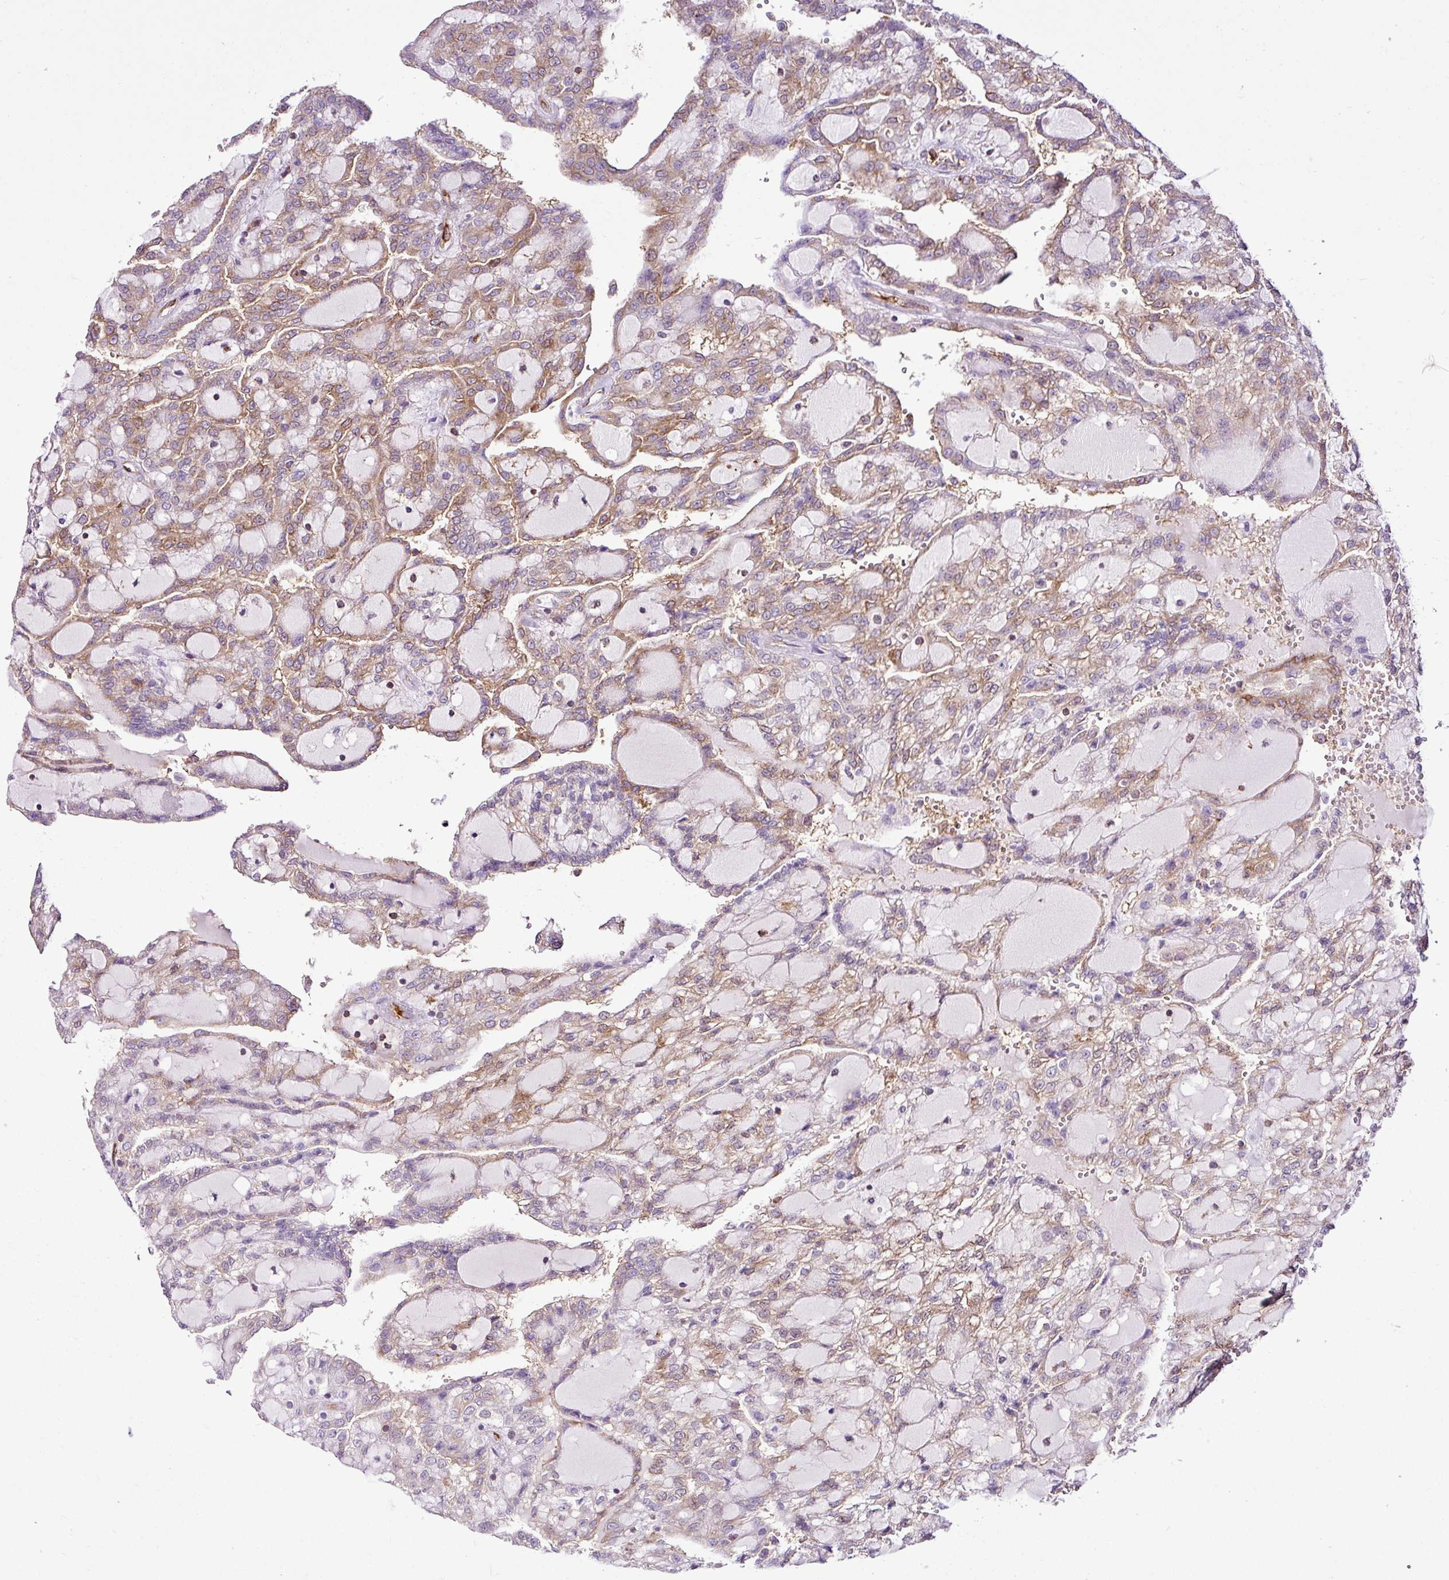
{"staining": {"intensity": "moderate", "quantity": "25%-75%", "location": "cytoplasmic/membranous"}, "tissue": "renal cancer", "cell_type": "Tumor cells", "image_type": "cancer", "snomed": [{"axis": "morphology", "description": "Adenocarcinoma, NOS"}, {"axis": "topography", "description": "Kidney"}], "caption": "A brown stain labels moderate cytoplasmic/membranous expression of a protein in renal cancer (adenocarcinoma) tumor cells. (Stains: DAB in brown, nuclei in blue, Microscopy: brightfield microscopy at high magnification).", "gene": "EME2", "patient": {"sex": "male", "age": 63}}